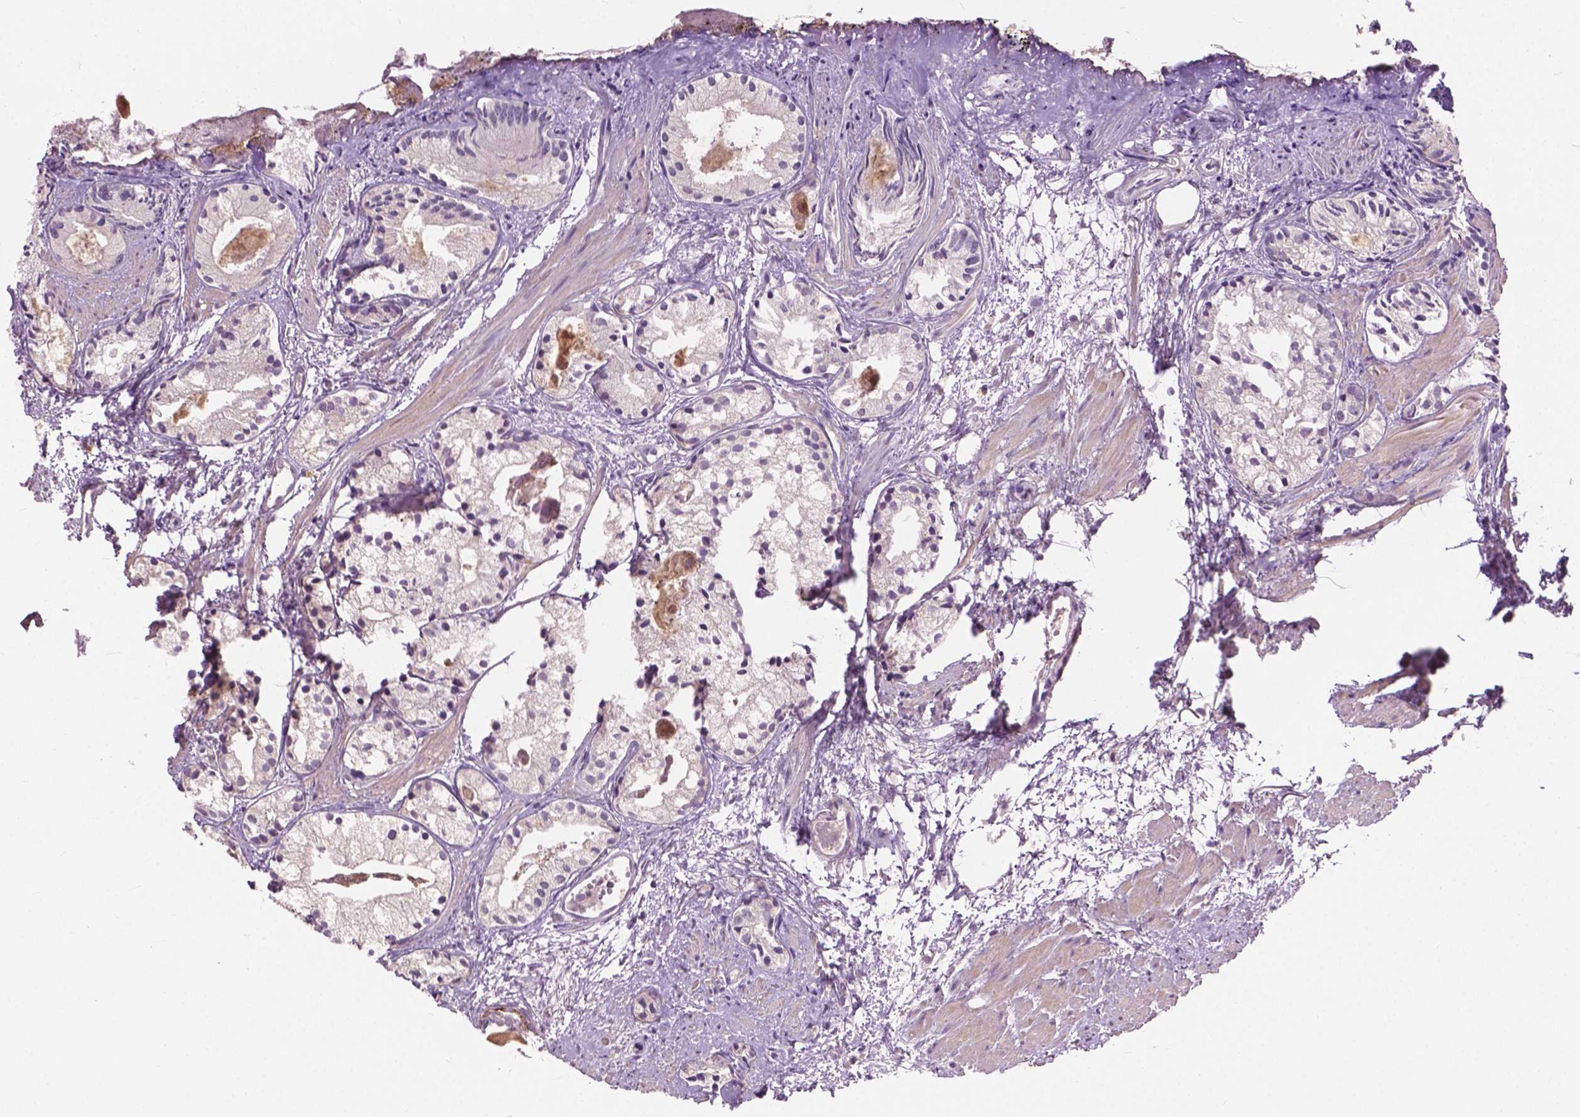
{"staining": {"intensity": "negative", "quantity": "none", "location": "none"}, "tissue": "prostate cancer", "cell_type": "Tumor cells", "image_type": "cancer", "snomed": [{"axis": "morphology", "description": "Adenocarcinoma, High grade"}, {"axis": "topography", "description": "Prostate"}], "caption": "Immunohistochemistry photomicrograph of prostate cancer (adenocarcinoma (high-grade)) stained for a protein (brown), which demonstrates no positivity in tumor cells. (DAB IHC visualized using brightfield microscopy, high magnification).", "gene": "KRT17", "patient": {"sex": "male", "age": 85}}